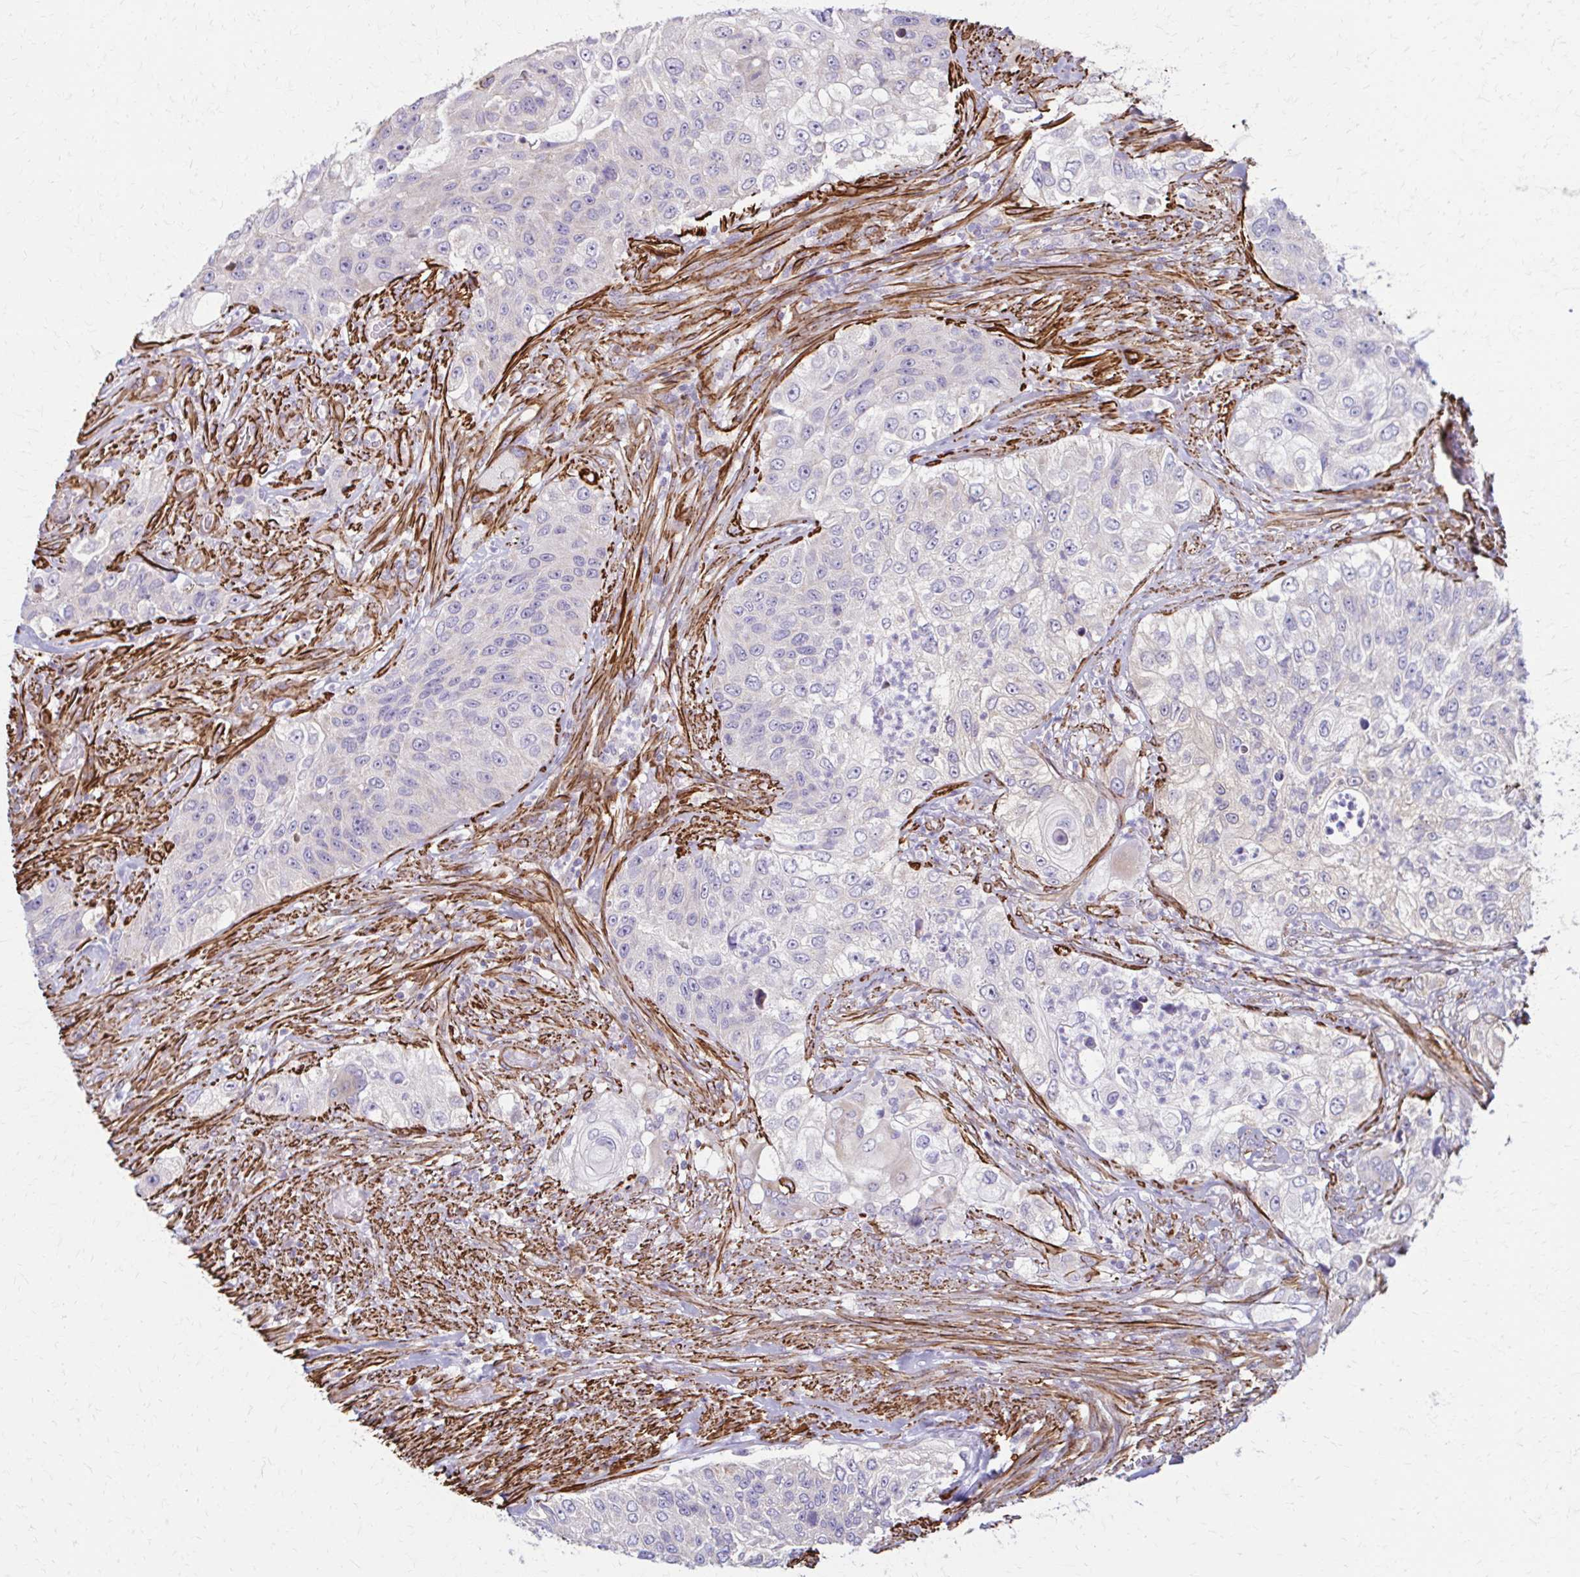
{"staining": {"intensity": "negative", "quantity": "none", "location": "none"}, "tissue": "urothelial cancer", "cell_type": "Tumor cells", "image_type": "cancer", "snomed": [{"axis": "morphology", "description": "Urothelial carcinoma, High grade"}, {"axis": "topography", "description": "Urinary bladder"}], "caption": "Immunohistochemical staining of high-grade urothelial carcinoma exhibits no significant positivity in tumor cells.", "gene": "TIMMDC1", "patient": {"sex": "female", "age": 60}}